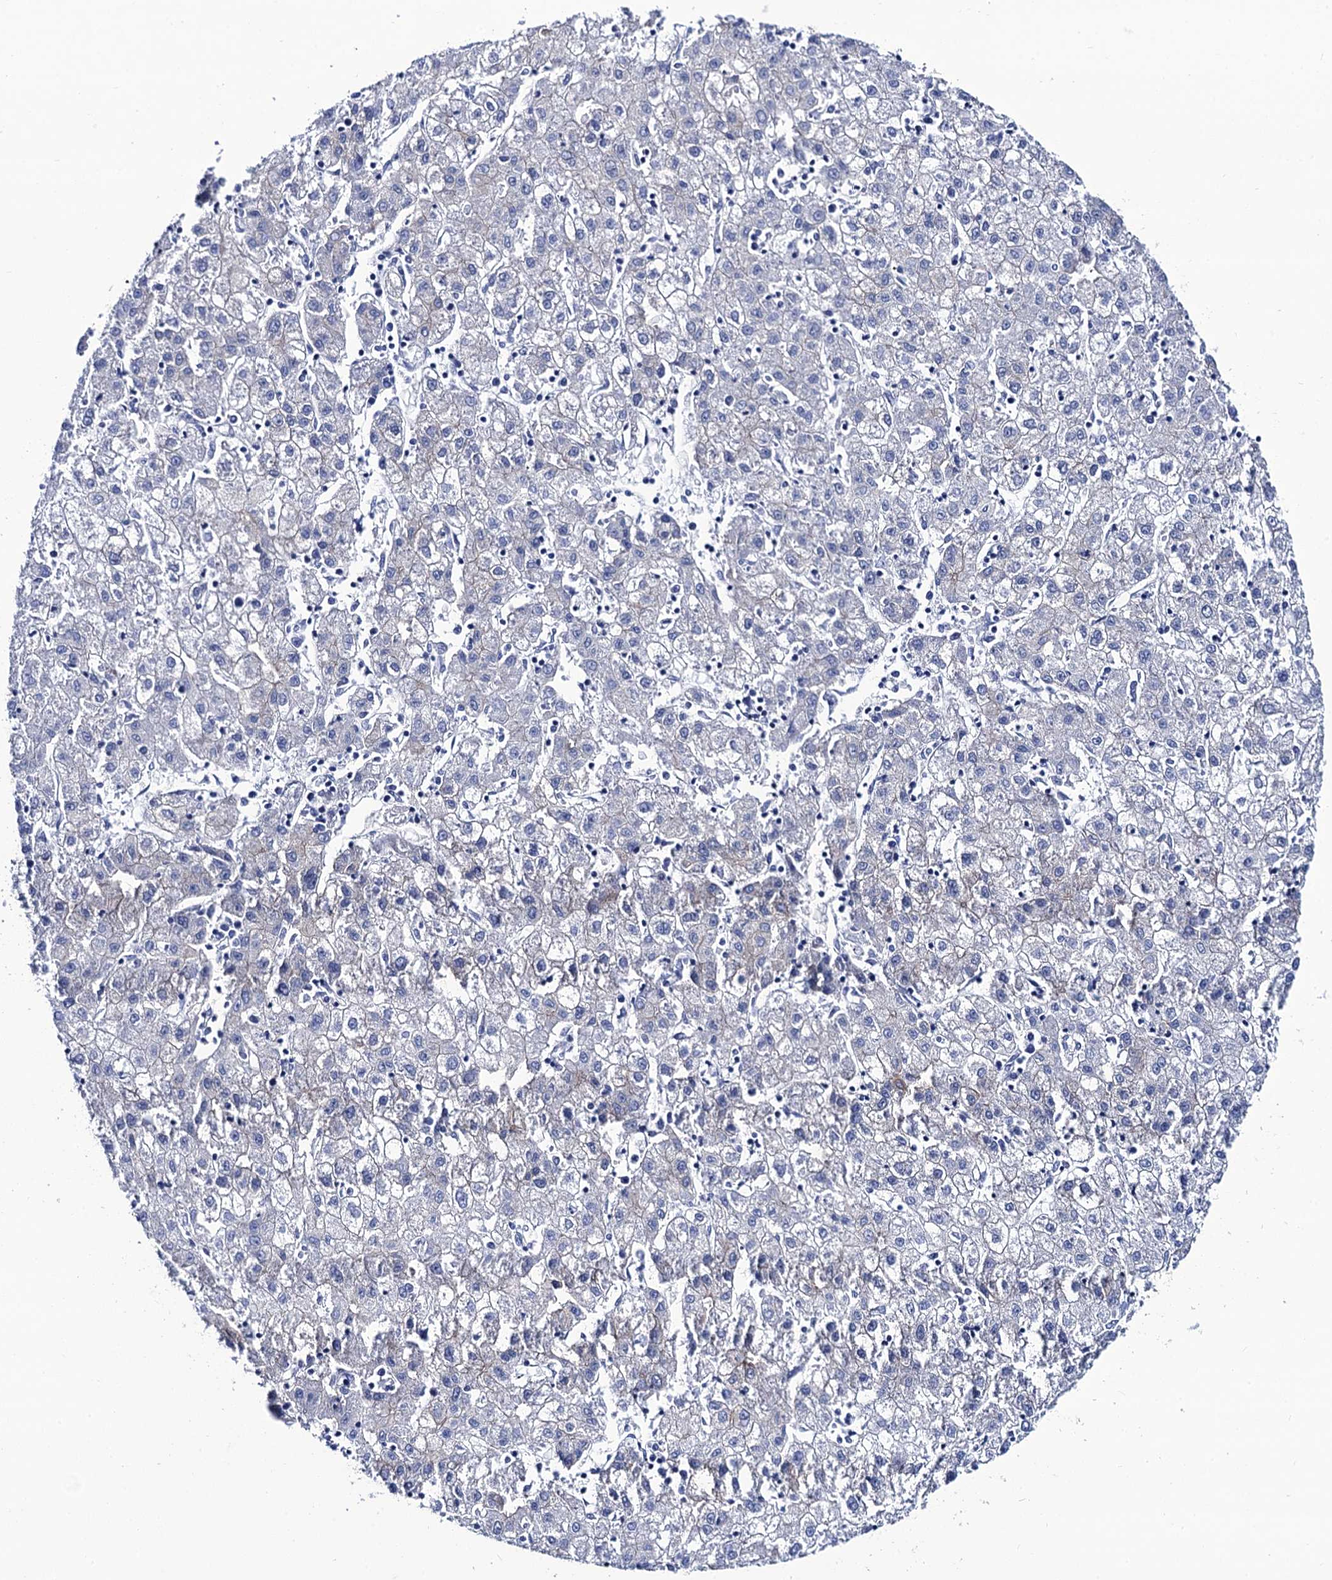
{"staining": {"intensity": "negative", "quantity": "none", "location": "none"}, "tissue": "liver cancer", "cell_type": "Tumor cells", "image_type": "cancer", "snomed": [{"axis": "morphology", "description": "Carcinoma, Hepatocellular, NOS"}, {"axis": "topography", "description": "Liver"}], "caption": "A high-resolution micrograph shows IHC staining of liver cancer (hepatocellular carcinoma), which reveals no significant positivity in tumor cells.", "gene": "RAB3IP", "patient": {"sex": "male", "age": 72}}